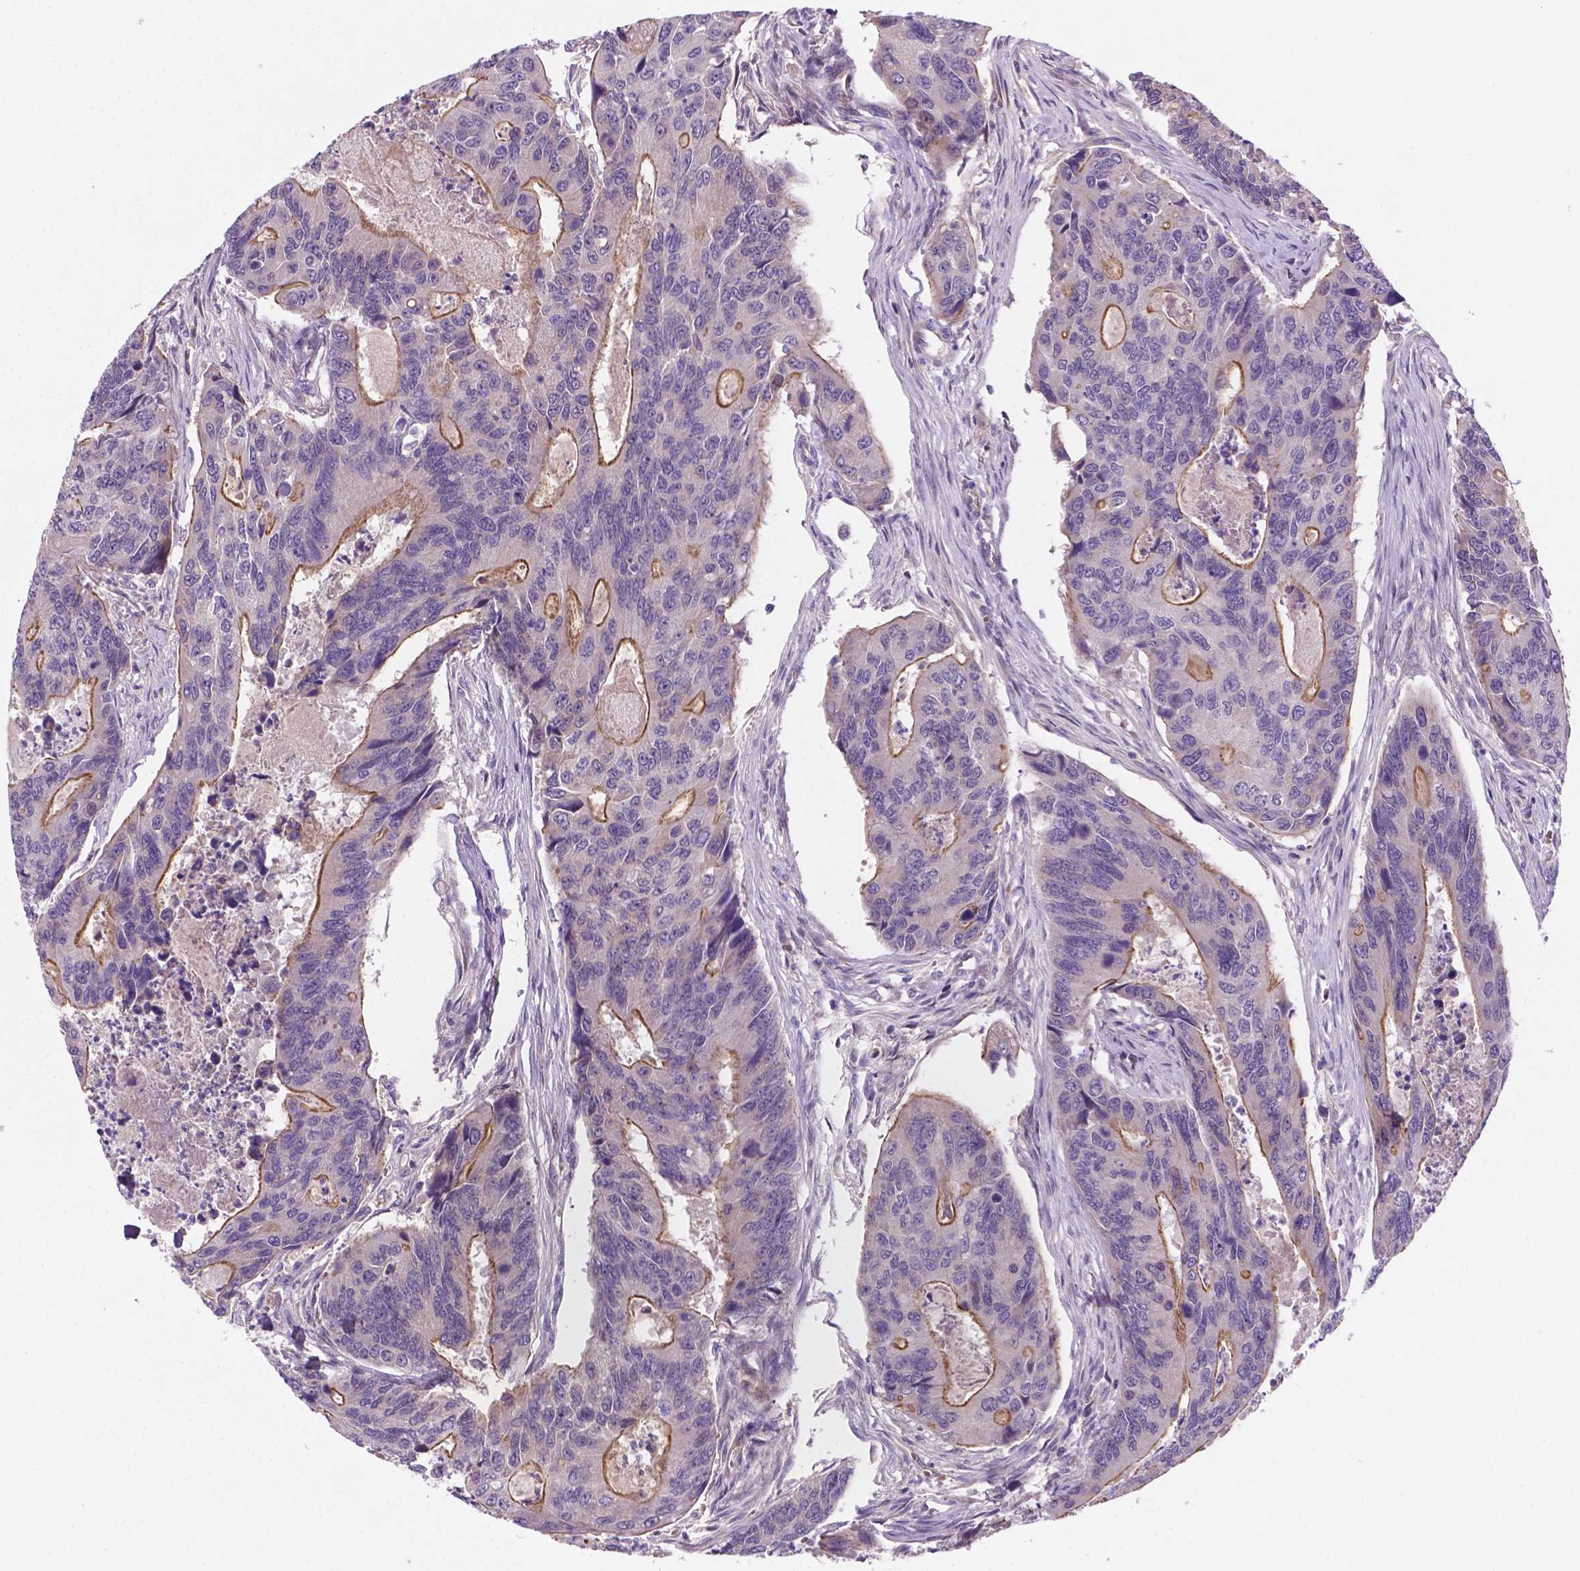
{"staining": {"intensity": "moderate", "quantity": "25%-75%", "location": "cytoplasmic/membranous"}, "tissue": "colorectal cancer", "cell_type": "Tumor cells", "image_type": "cancer", "snomed": [{"axis": "morphology", "description": "Adenocarcinoma, NOS"}, {"axis": "topography", "description": "Colon"}], "caption": "High-power microscopy captured an immunohistochemistry (IHC) micrograph of colorectal cancer, revealing moderate cytoplasmic/membranous expression in approximately 25%-75% of tumor cells. (brown staining indicates protein expression, while blue staining denotes nuclei).", "gene": "TM4SF20", "patient": {"sex": "female", "age": 67}}